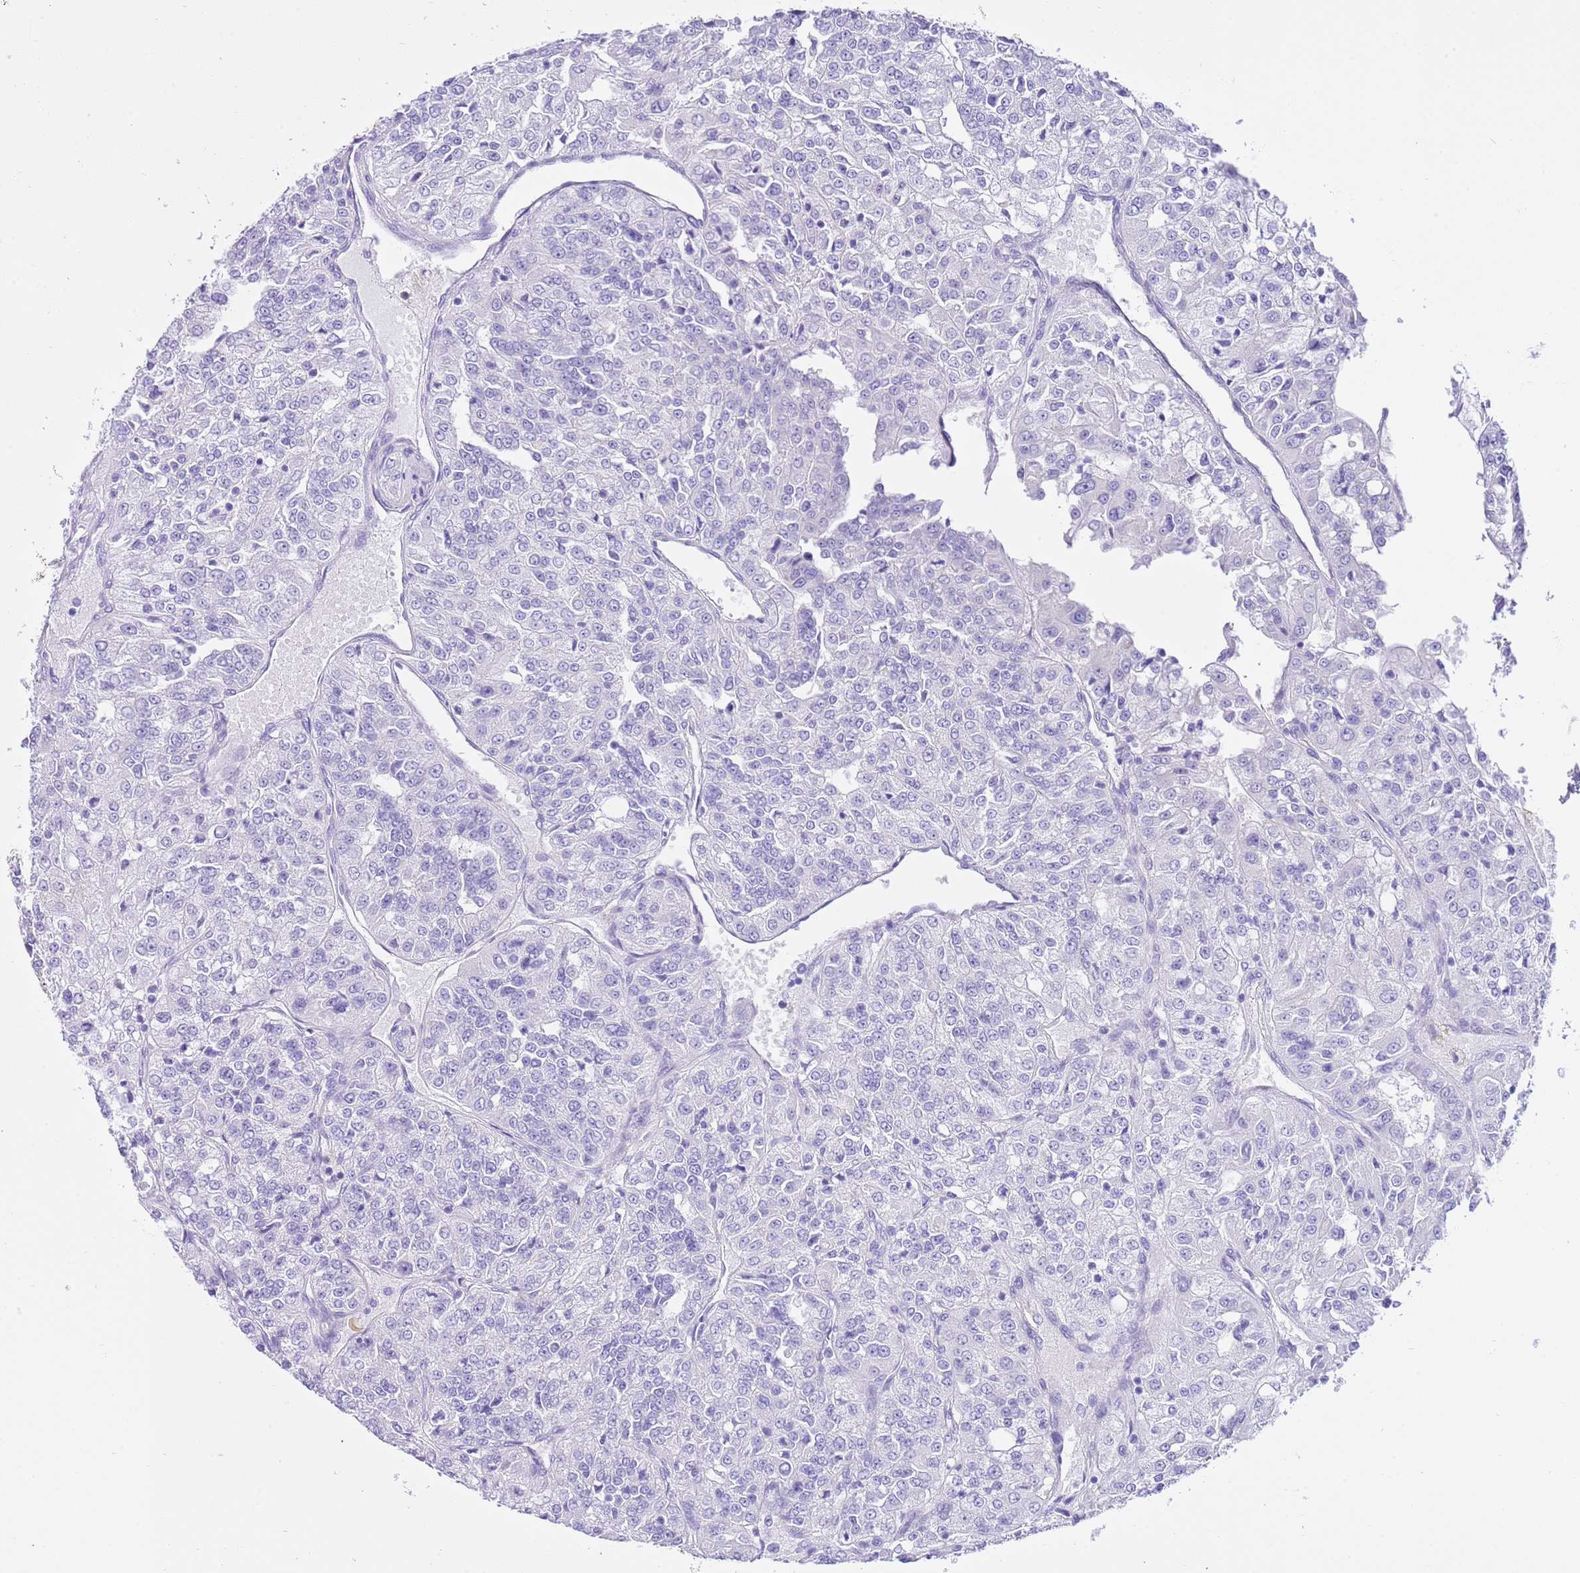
{"staining": {"intensity": "negative", "quantity": "none", "location": "none"}, "tissue": "renal cancer", "cell_type": "Tumor cells", "image_type": "cancer", "snomed": [{"axis": "morphology", "description": "Adenocarcinoma, NOS"}, {"axis": "topography", "description": "Kidney"}], "caption": "This is an immunohistochemistry (IHC) image of human renal adenocarcinoma. There is no staining in tumor cells.", "gene": "BHLHA15", "patient": {"sex": "female", "age": 63}}